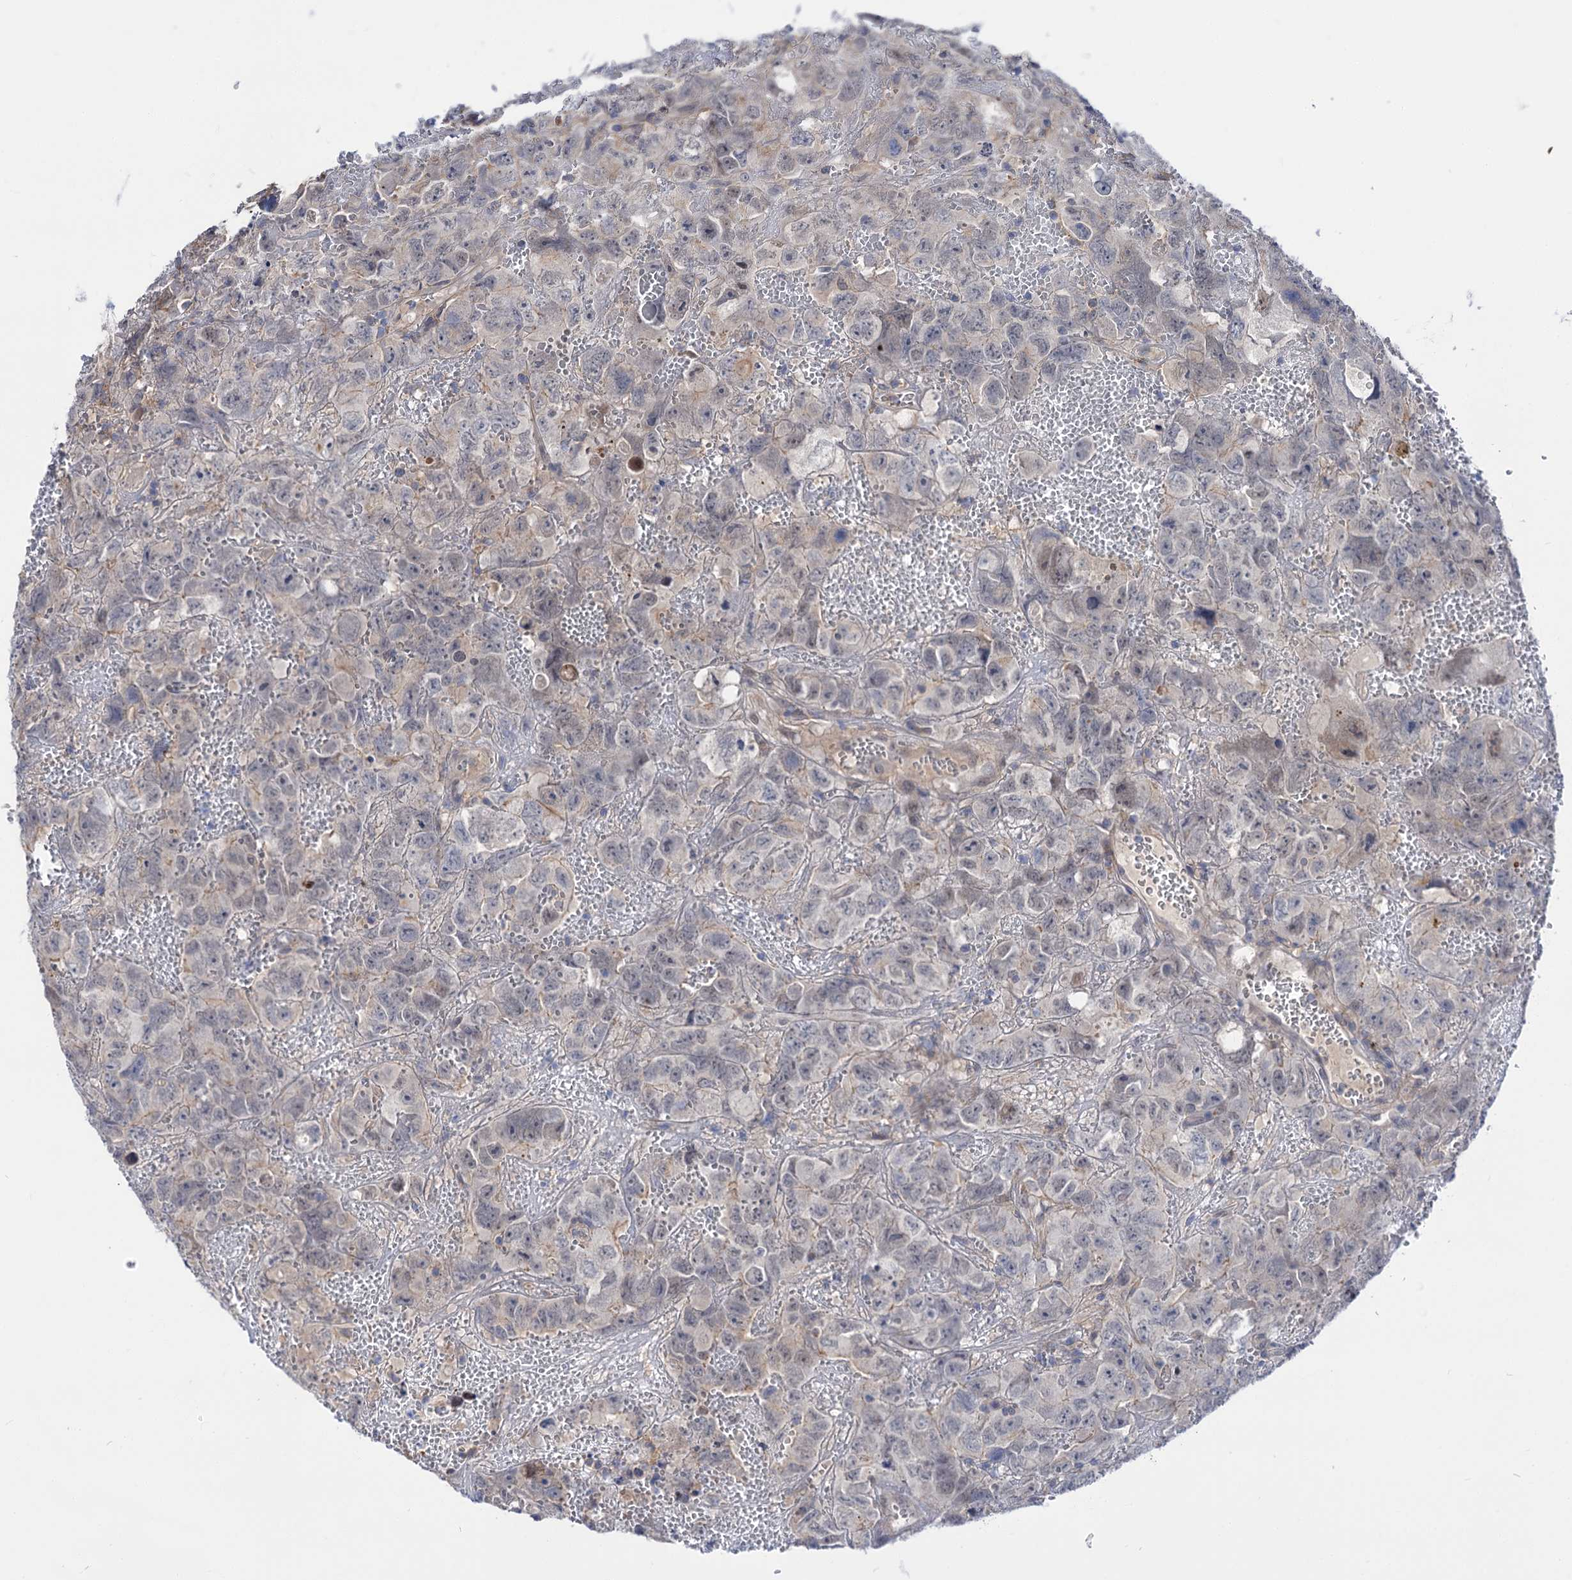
{"staining": {"intensity": "negative", "quantity": "none", "location": "none"}, "tissue": "testis cancer", "cell_type": "Tumor cells", "image_type": "cancer", "snomed": [{"axis": "morphology", "description": "Carcinoma, Embryonal, NOS"}, {"axis": "topography", "description": "Testis"}], "caption": "This is a histopathology image of immunohistochemistry staining of embryonal carcinoma (testis), which shows no positivity in tumor cells.", "gene": "NEK10", "patient": {"sex": "male", "age": 45}}